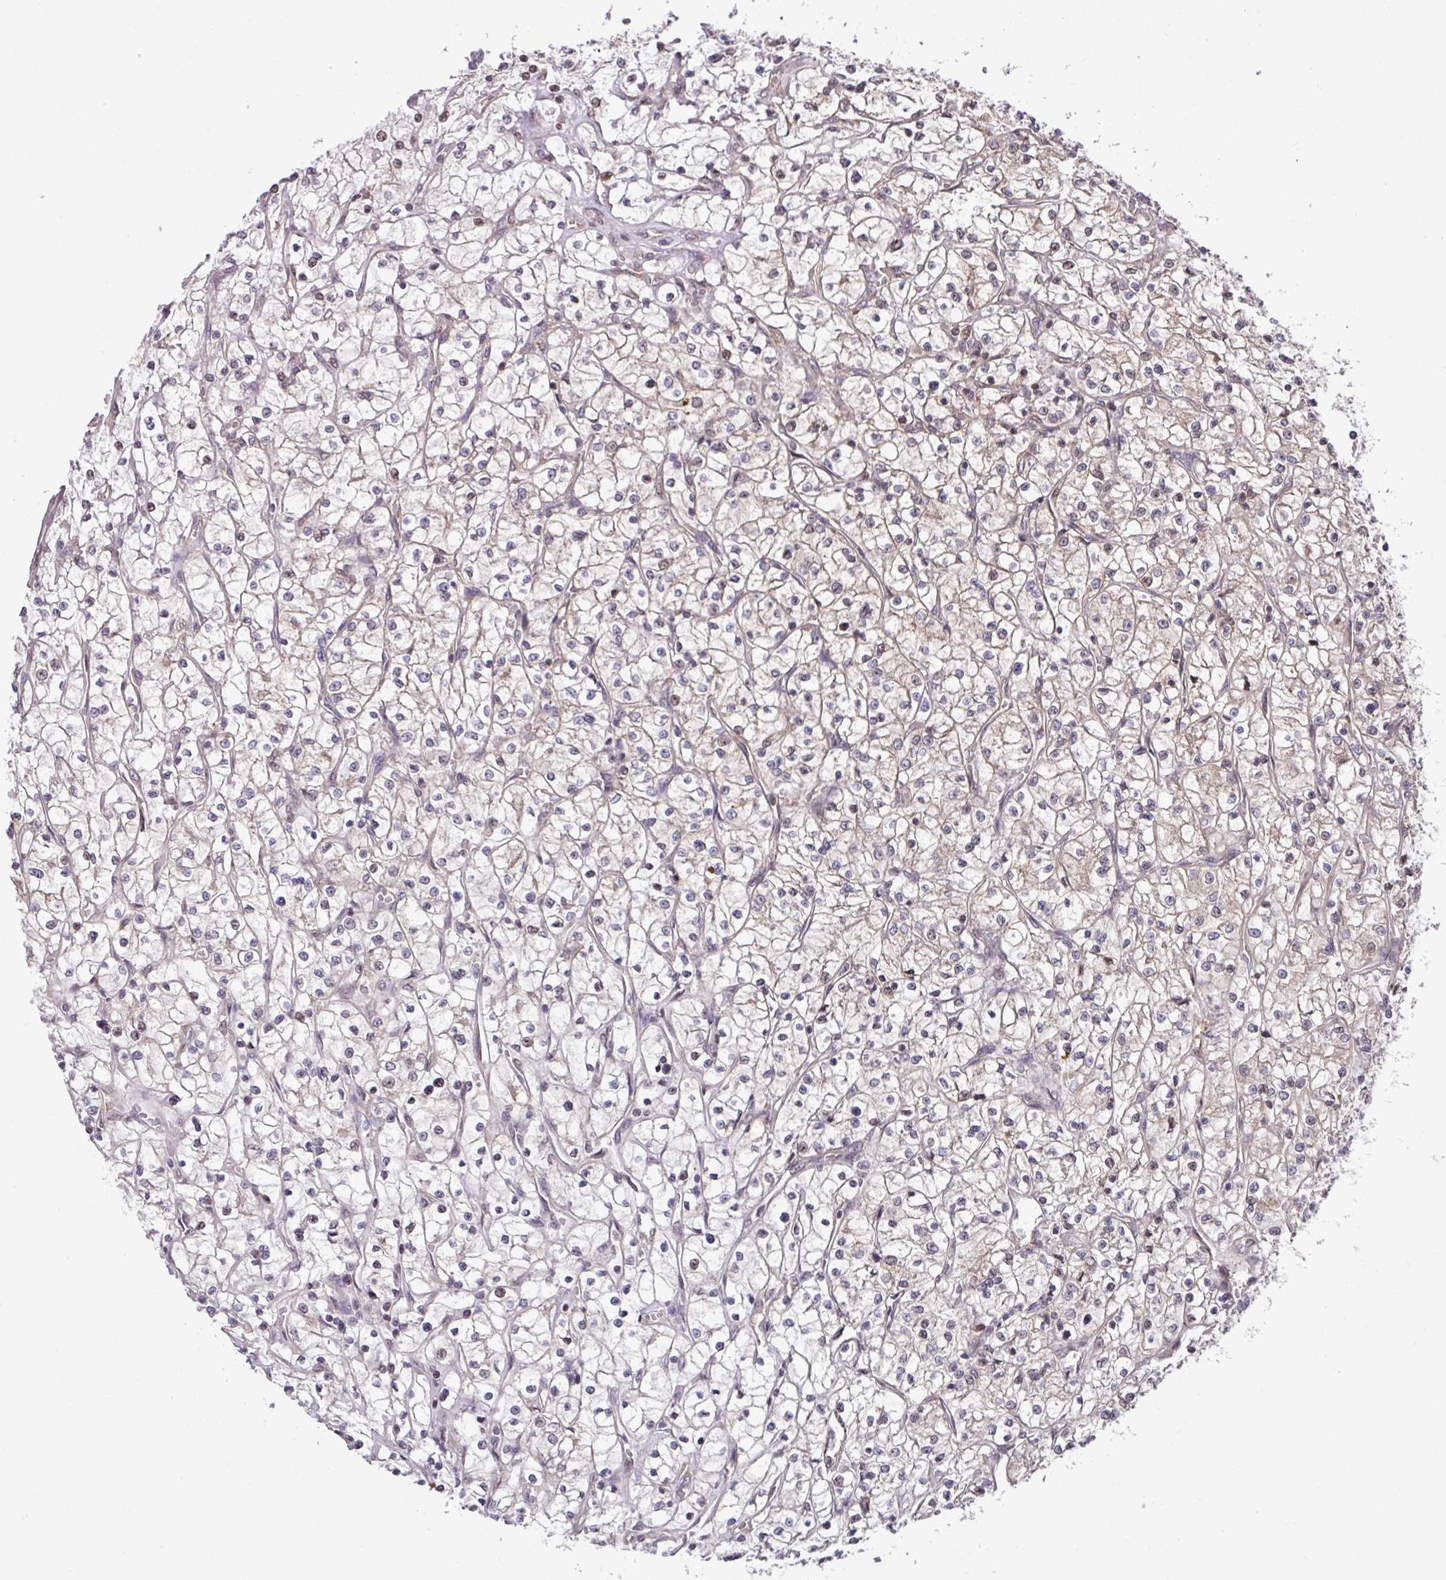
{"staining": {"intensity": "weak", "quantity": "<25%", "location": "cytoplasmic/membranous"}, "tissue": "renal cancer", "cell_type": "Tumor cells", "image_type": "cancer", "snomed": [{"axis": "morphology", "description": "Adenocarcinoma, NOS"}, {"axis": "topography", "description": "Kidney"}], "caption": "Immunohistochemical staining of adenocarcinoma (renal) reveals no significant expression in tumor cells.", "gene": "PLK1", "patient": {"sex": "female", "age": 64}}